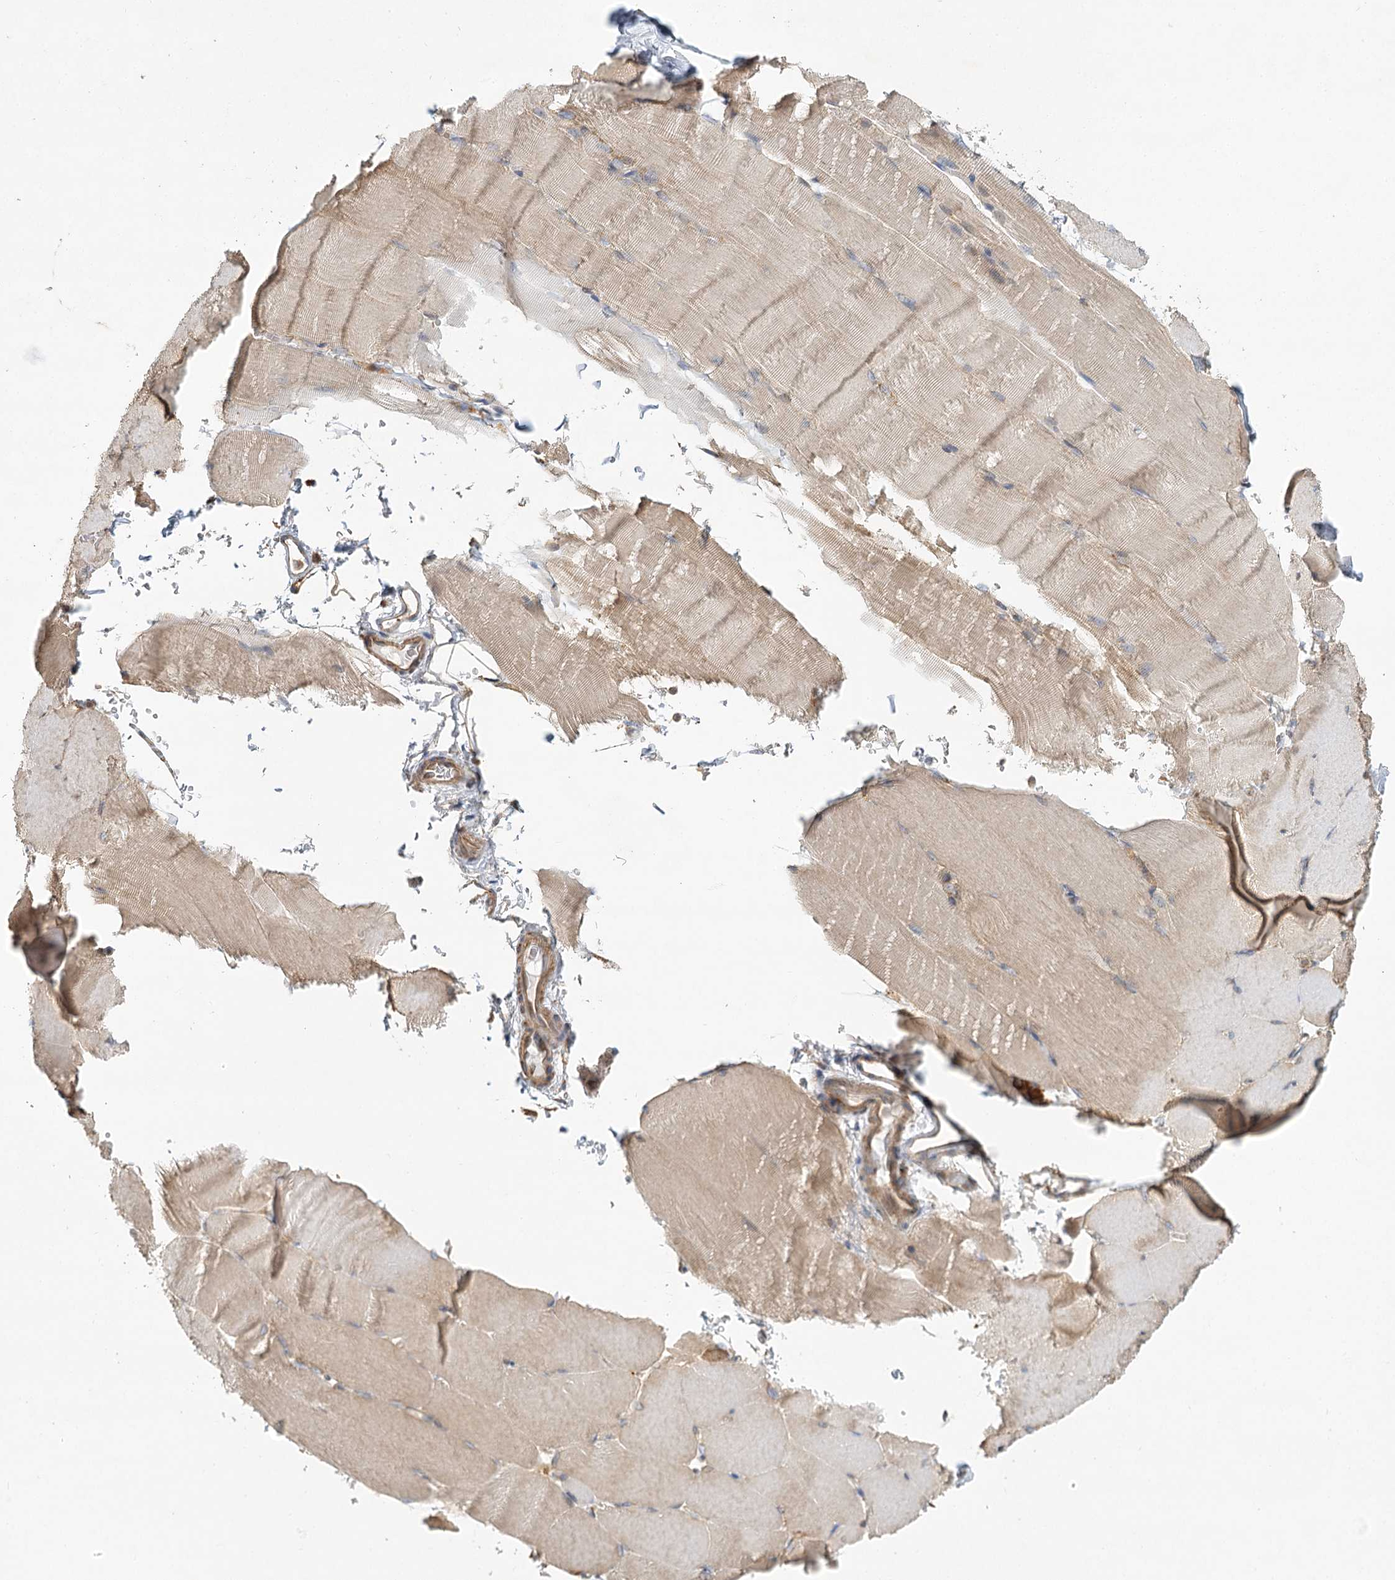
{"staining": {"intensity": "weak", "quantity": "<25%", "location": "cytoplasmic/membranous"}, "tissue": "skeletal muscle", "cell_type": "Myocytes", "image_type": "normal", "snomed": [{"axis": "morphology", "description": "Normal tissue, NOS"}, {"axis": "topography", "description": "Skeletal muscle"}, {"axis": "topography", "description": "Parathyroid gland"}], "caption": "This is an immunohistochemistry (IHC) micrograph of unremarkable human skeletal muscle. There is no positivity in myocytes.", "gene": "ZFYVE16", "patient": {"sex": "female", "age": 37}}